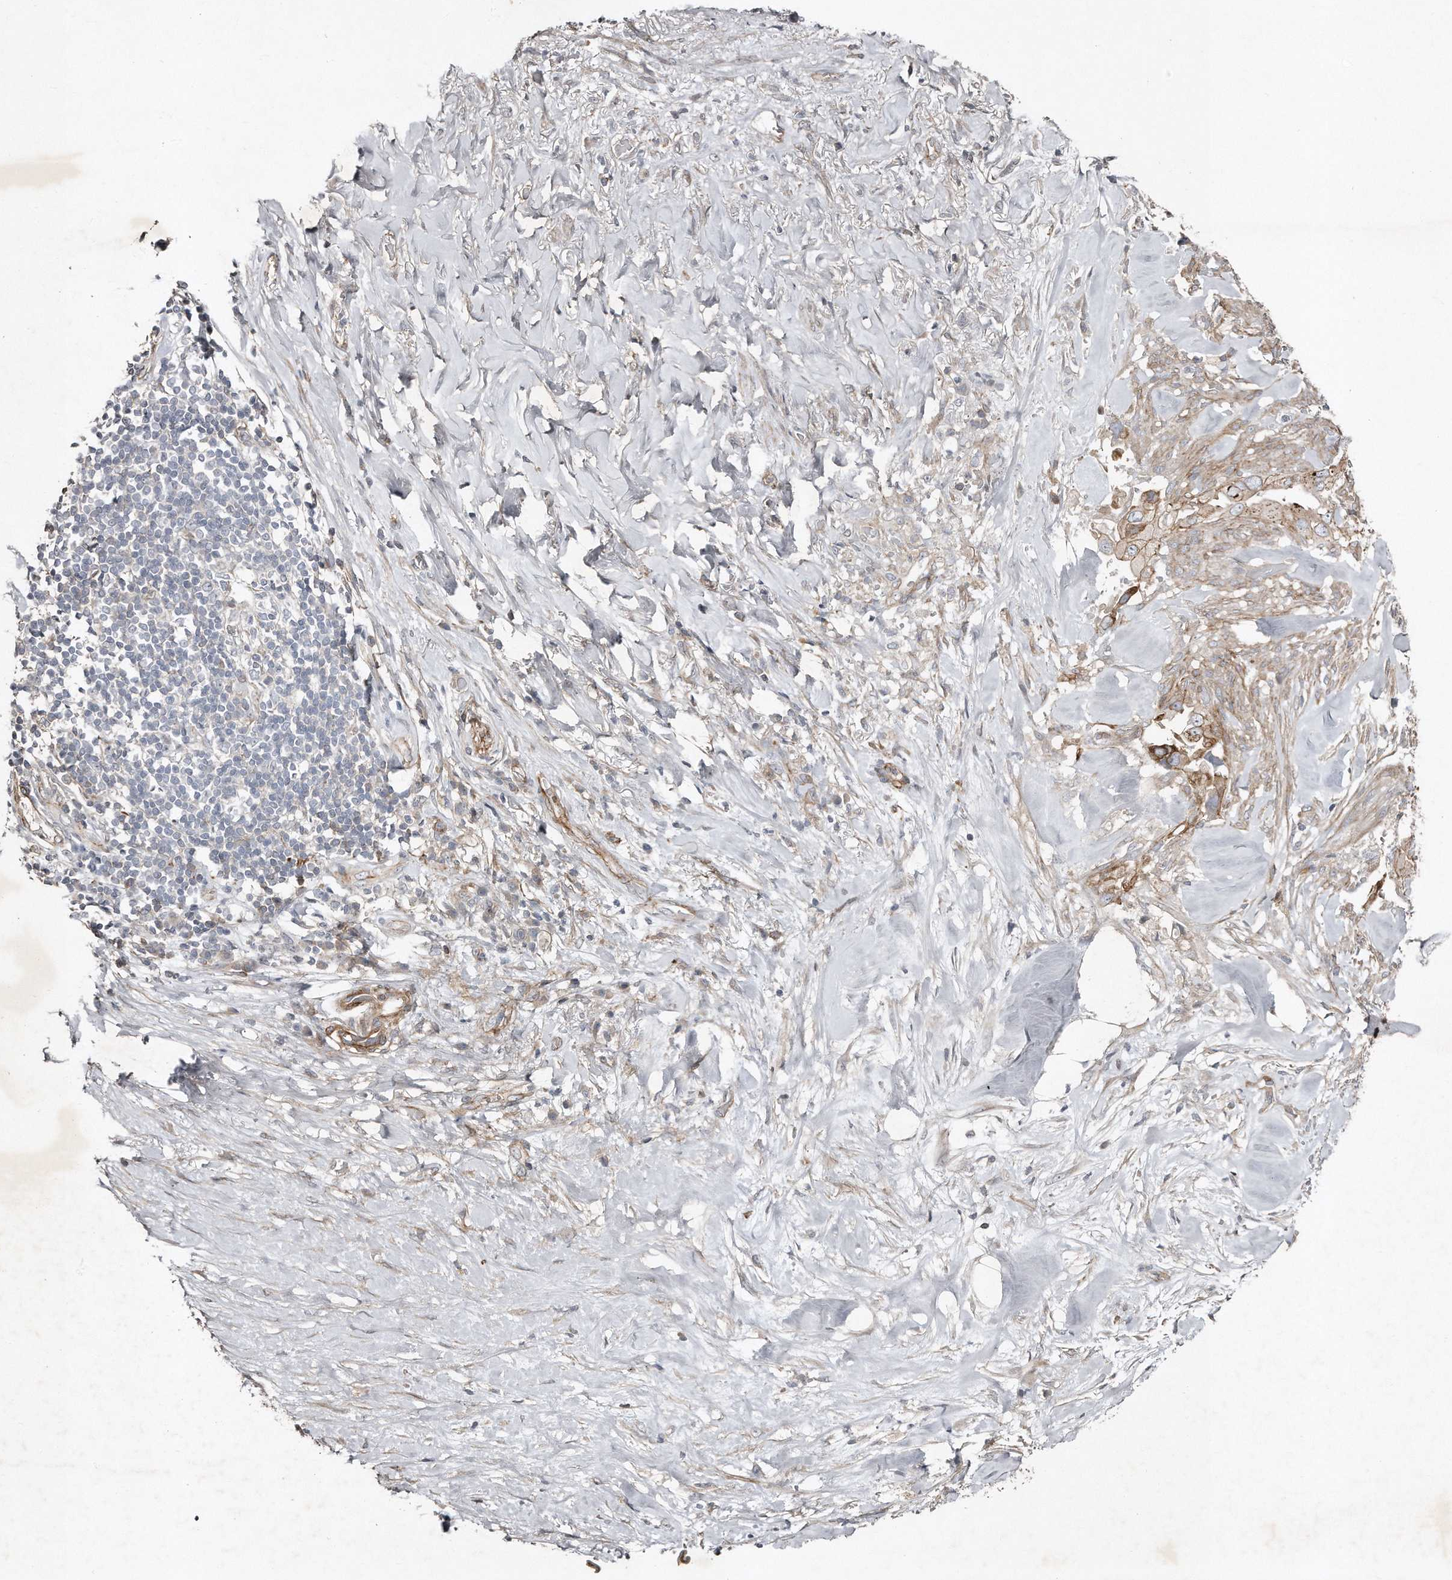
{"staining": {"intensity": "moderate", "quantity": "<25%", "location": "cytoplasmic/membranous"}, "tissue": "pancreatic cancer", "cell_type": "Tumor cells", "image_type": "cancer", "snomed": [{"axis": "morphology", "description": "Inflammation, NOS"}, {"axis": "morphology", "description": "Adenocarcinoma, NOS"}, {"axis": "topography", "description": "Pancreas"}], "caption": "Pancreatic cancer (adenocarcinoma) was stained to show a protein in brown. There is low levels of moderate cytoplasmic/membranous expression in about <25% of tumor cells. (brown staining indicates protein expression, while blue staining denotes nuclei).", "gene": "SNAP47", "patient": {"sex": "female", "age": 56}}